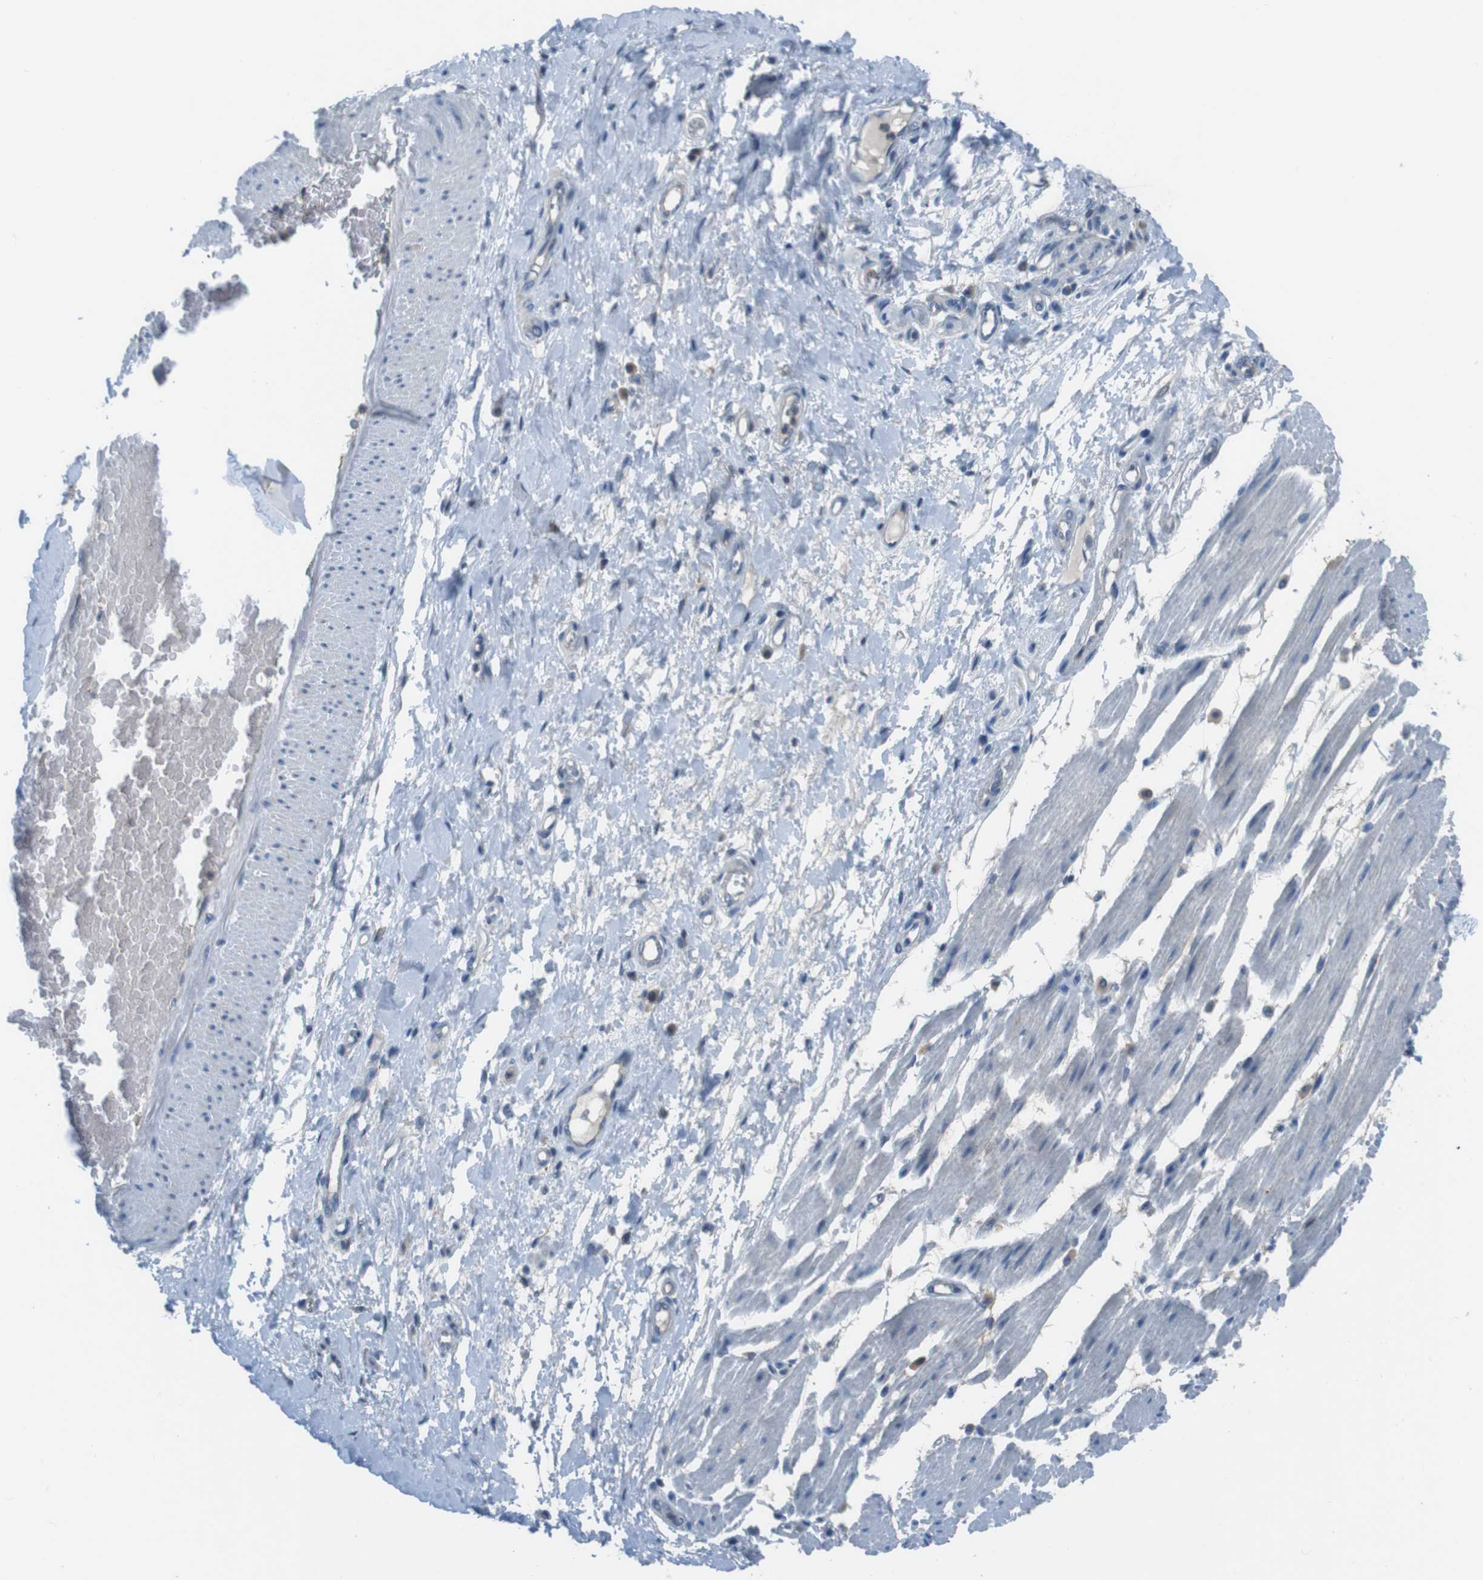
{"staining": {"intensity": "negative", "quantity": "none", "location": "none"}, "tissue": "adipose tissue", "cell_type": "Adipocytes", "image_type": "normal", "snomed": [{"axis": "morphology", "description": "Normal tissue, NOS"}, {"axis": "morphology", "description": "Adenocarcinoma, NOS"}, {"axis": "topography", "description": "Esophagus"}], "caption": "High power microscopy image of an IHC micrograph of benign adipose tissue, revealing no significant expression in adipocytes.", "gene": "NANOS2", "patient": {"sex": "male", "age": 62}}